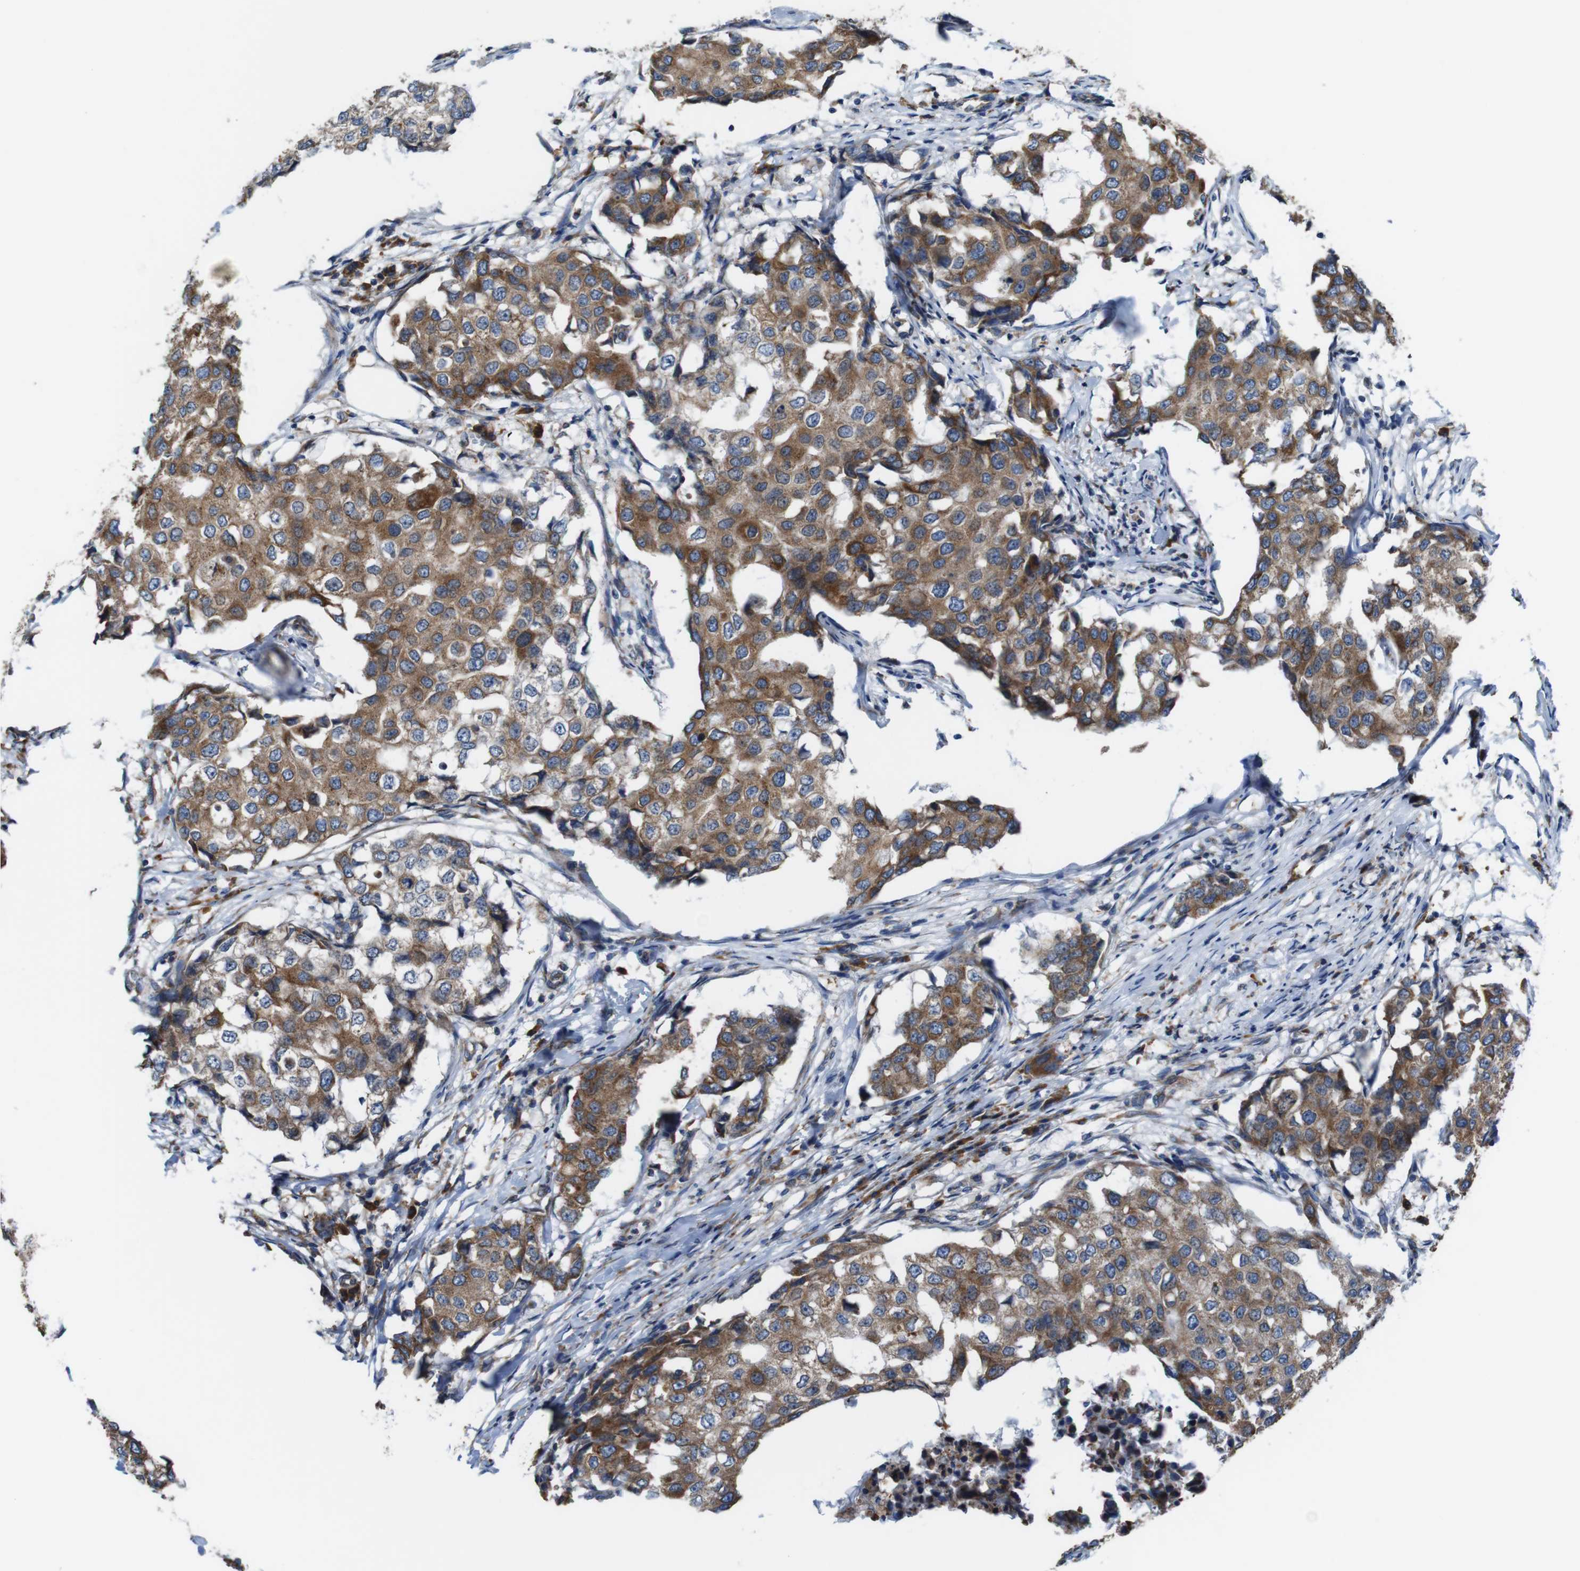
{"staining": {"intensity": "moderate", "quantity": ">75%", "location": "cytoplasmic/membranous"}, "tissue": "breast cancer", "cell_type": "Tumor cells", "image_type": "cancer", "snomed": [{"axis": "morphology", "description": "Duct carcinoma"}, {"axis": "topography", "description": "Breast"}], "caption": "Breast cancer was stained to show a protein in brown. There is medium levels of moderate cytoplasmic/membranous expression in approximately >75% of tumor cells.", "gene": "UGGT1", "patient": {"sex": "female", "age": 27}}